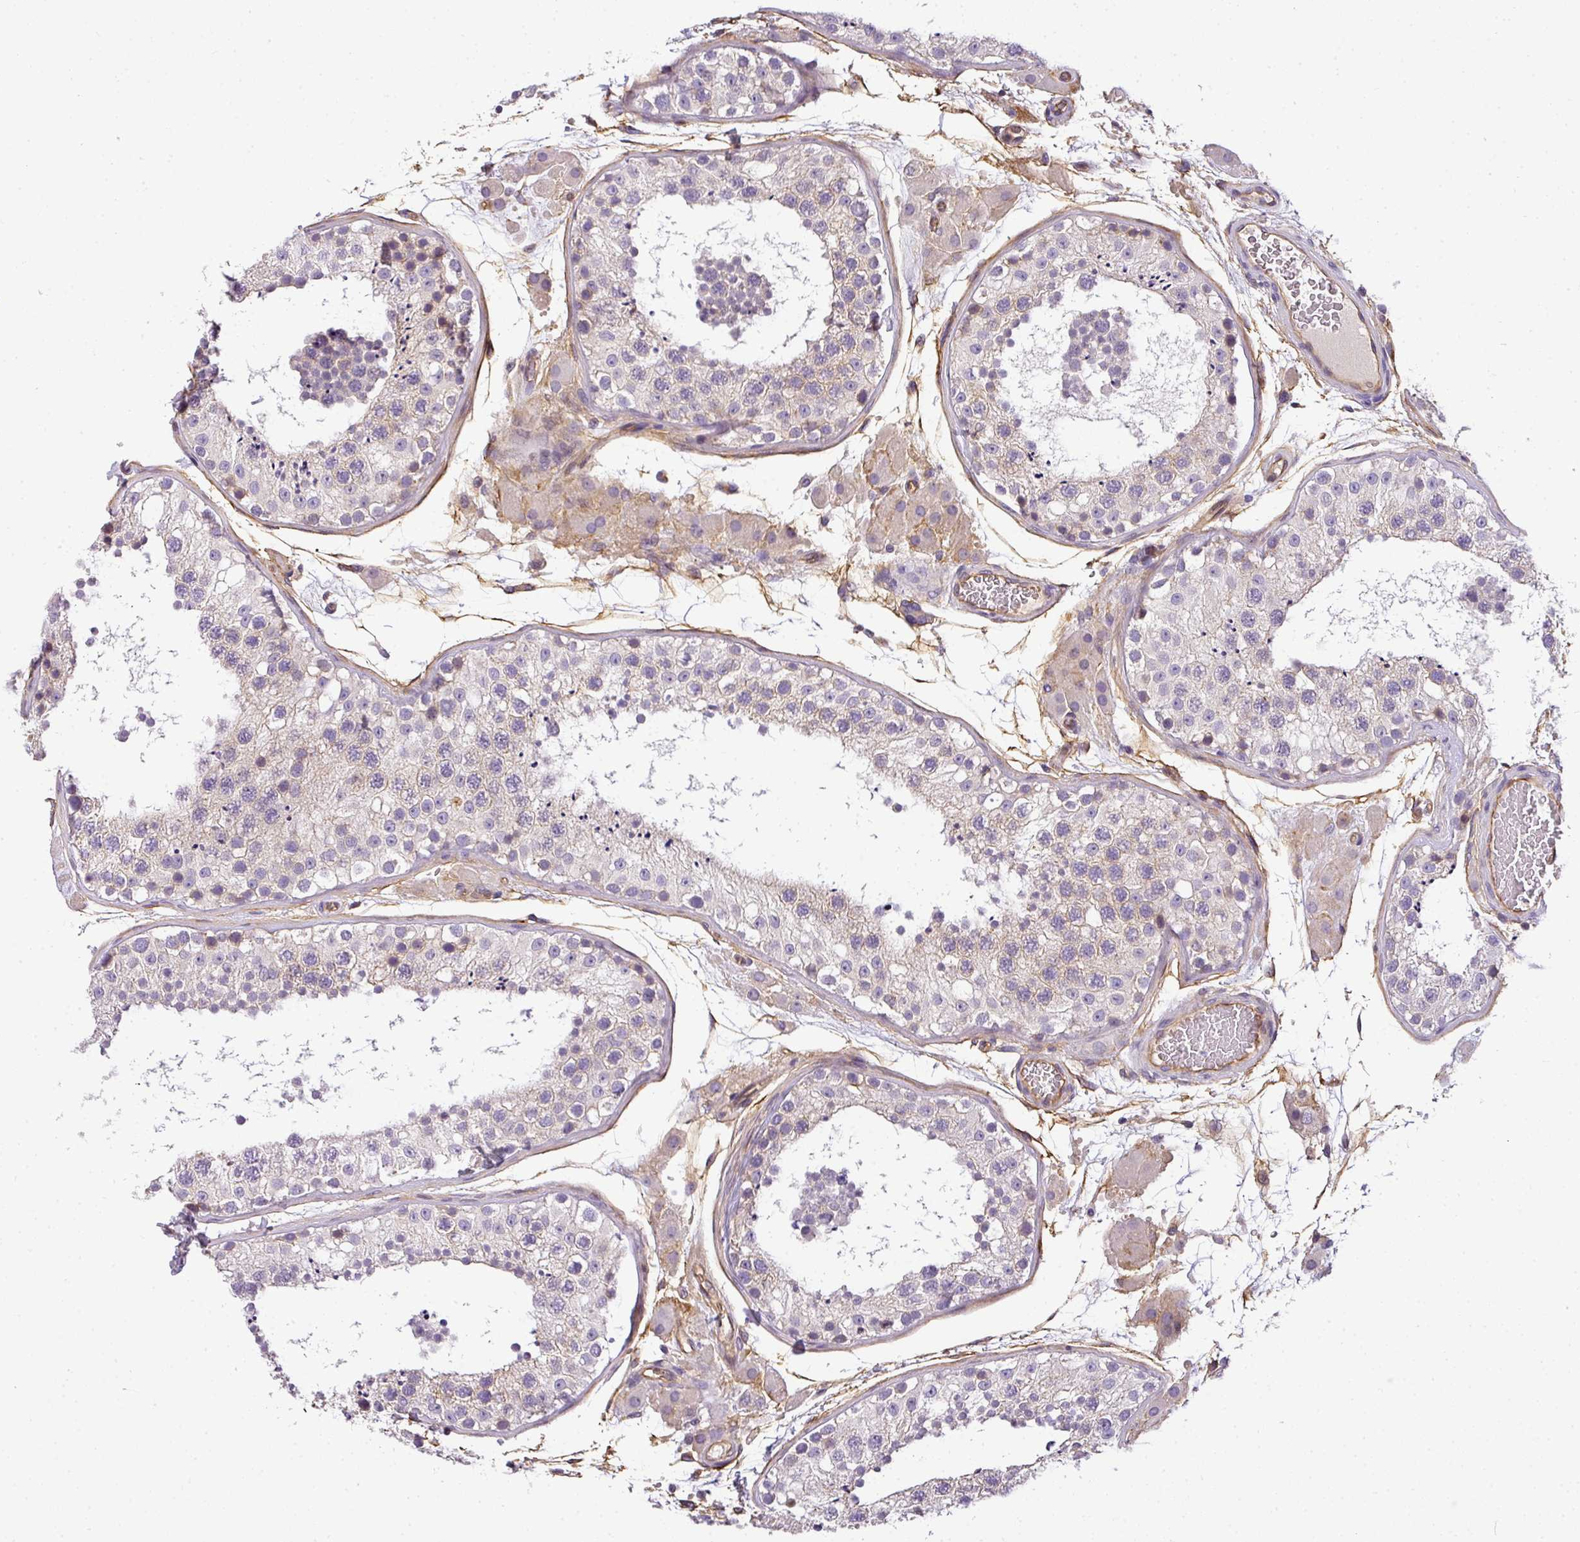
{"staining": {"intensity": "moderate", "quantity": "<25%", "location": "cytoplasmic/membranous"}, "tissue": "testis", "cell_type": "Cells in seminiferous ducts", "image_type": "normal", "snomed": [{"axis": "morphology", "description": "Normal tissue, NOS"}, {"axis": "topography", "description": "Testis"}], "caption": "Benign testis reveals moderate cytoplasmic/membranous staining in about <25% of cells in seminiferous ducts, visualized by immunohistochemistry.", "gene": "OR11H4", "patient": {"sex": "male", "age": 26}}